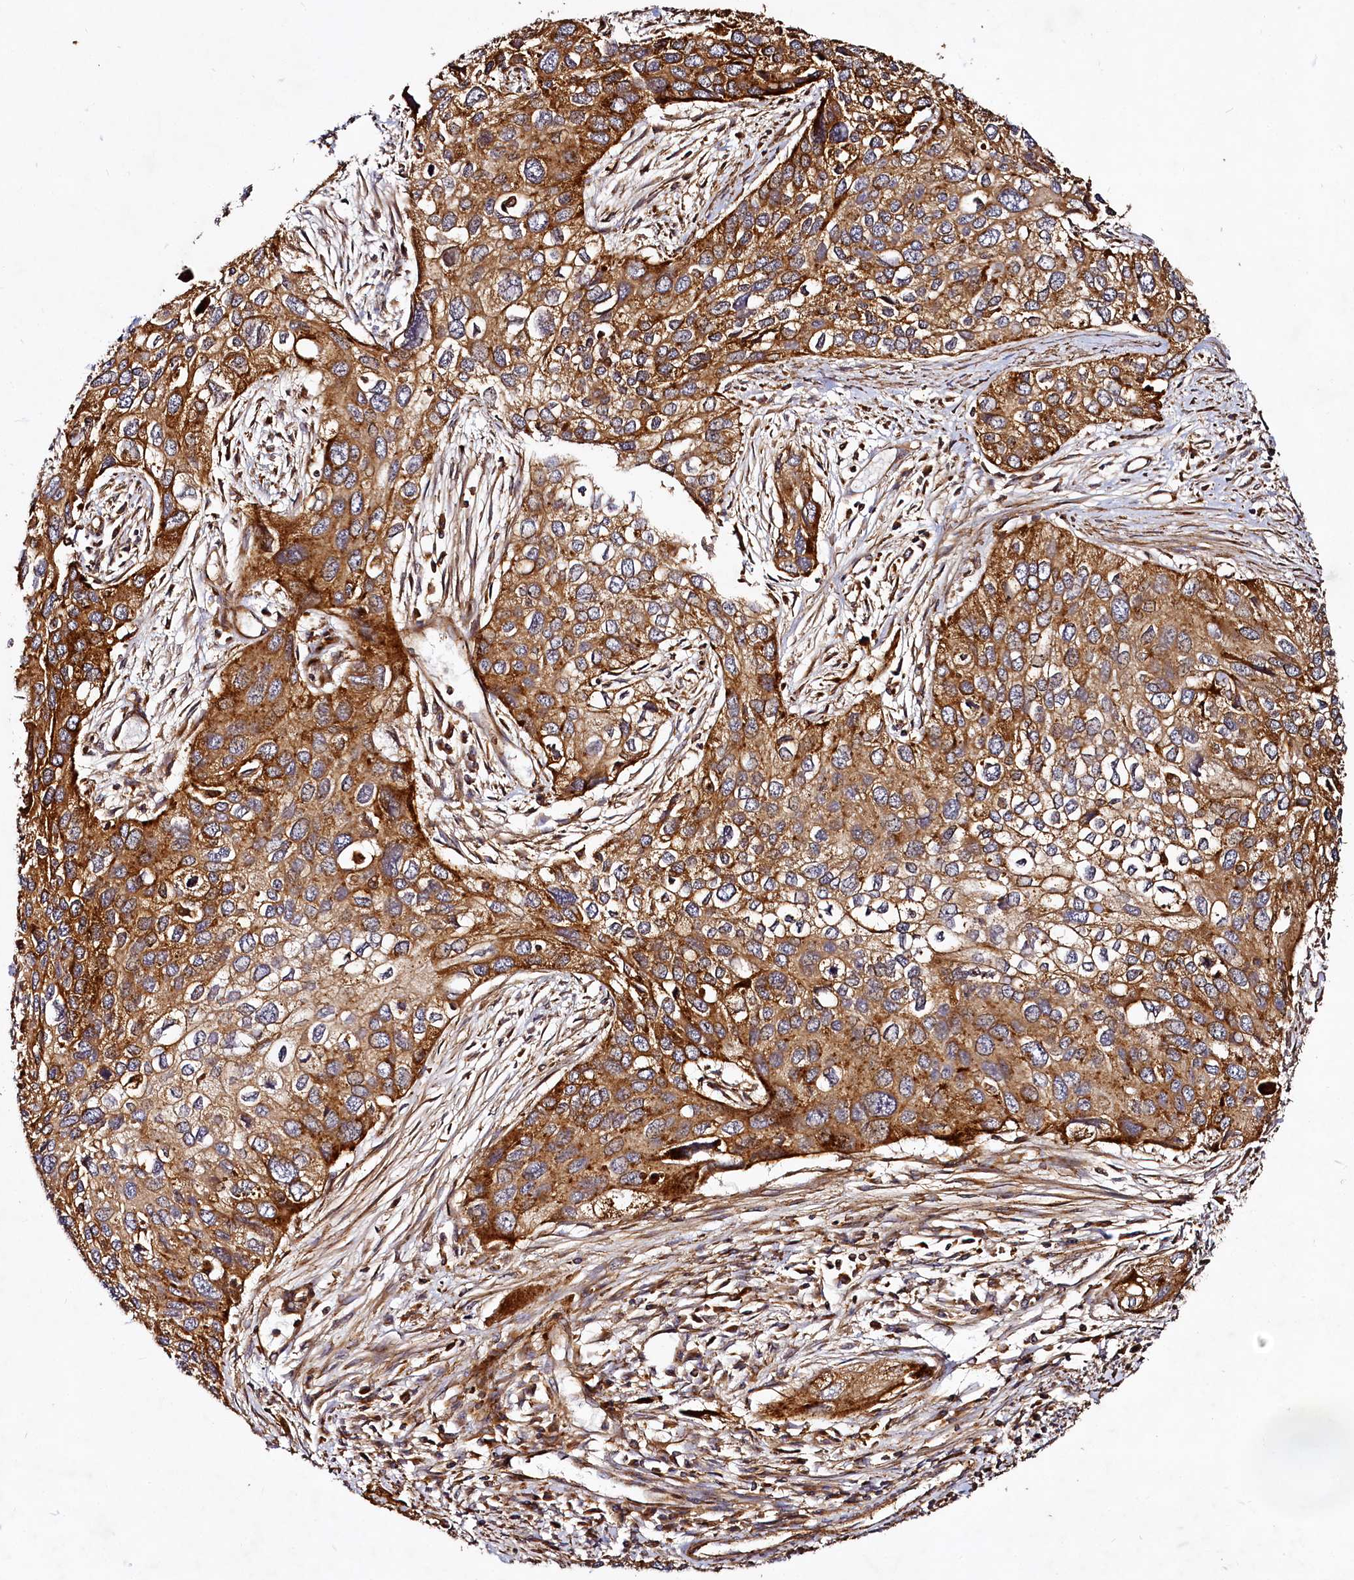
{"staining": {"intensity": "strong", "quantity": ">75%", "location": "cytoplasmic/membranous"}, "tissue": "cervical cancer", "cell_type": "Tumor cells", "image_type": "cancer", "snomed": [{"axis": "morphology", "description": "Squamous cell carcinoma, NOS"}, {"axis": "topography", "description": "Cervix"}], "caption": "Human cervical cancer stained with a protein marker reveals strong staining in tumor cells.", "gene": "WDR73", "patient": {"sex": "female", "age": 55}}